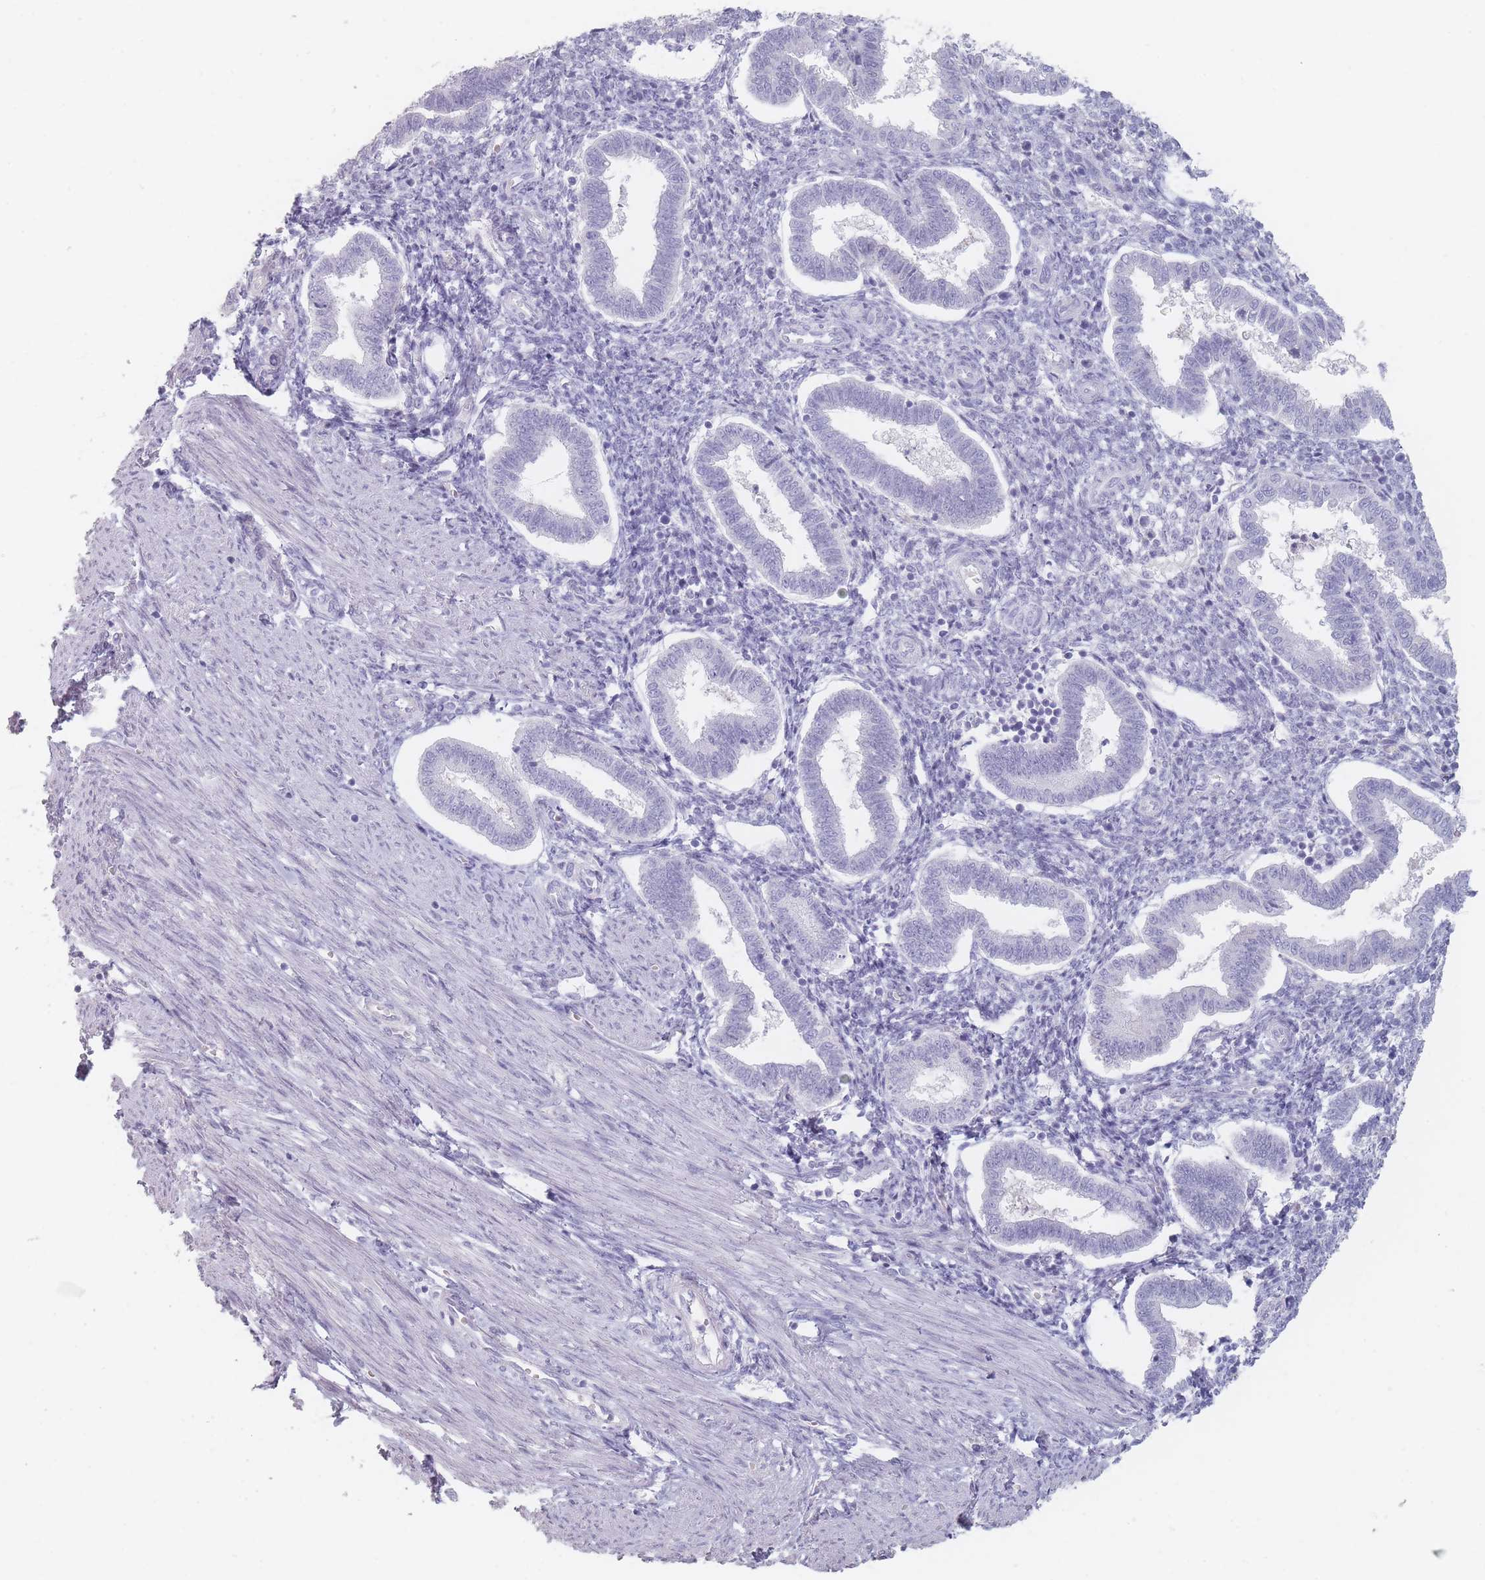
{"staining": {"intensity": "negative", "quantity": "none", "location": "none"}, "tissue": "endometrium", "cell_type": "Cells in endometrial stroma", "image_type": "normal", "snomed": [{"axis": "morphology", "description": "Normal tissue, NOS"}, {"axis": "topography", "description": "Endometrium"}], "caption": "A high-resolution histopathology image shows IHC staining of unremarkable endometrium, which exhibits no significant positivity in cells in endometrial stroma.", "gene": "HELZ2", "patient": {"sex": "female", "age": 24}}